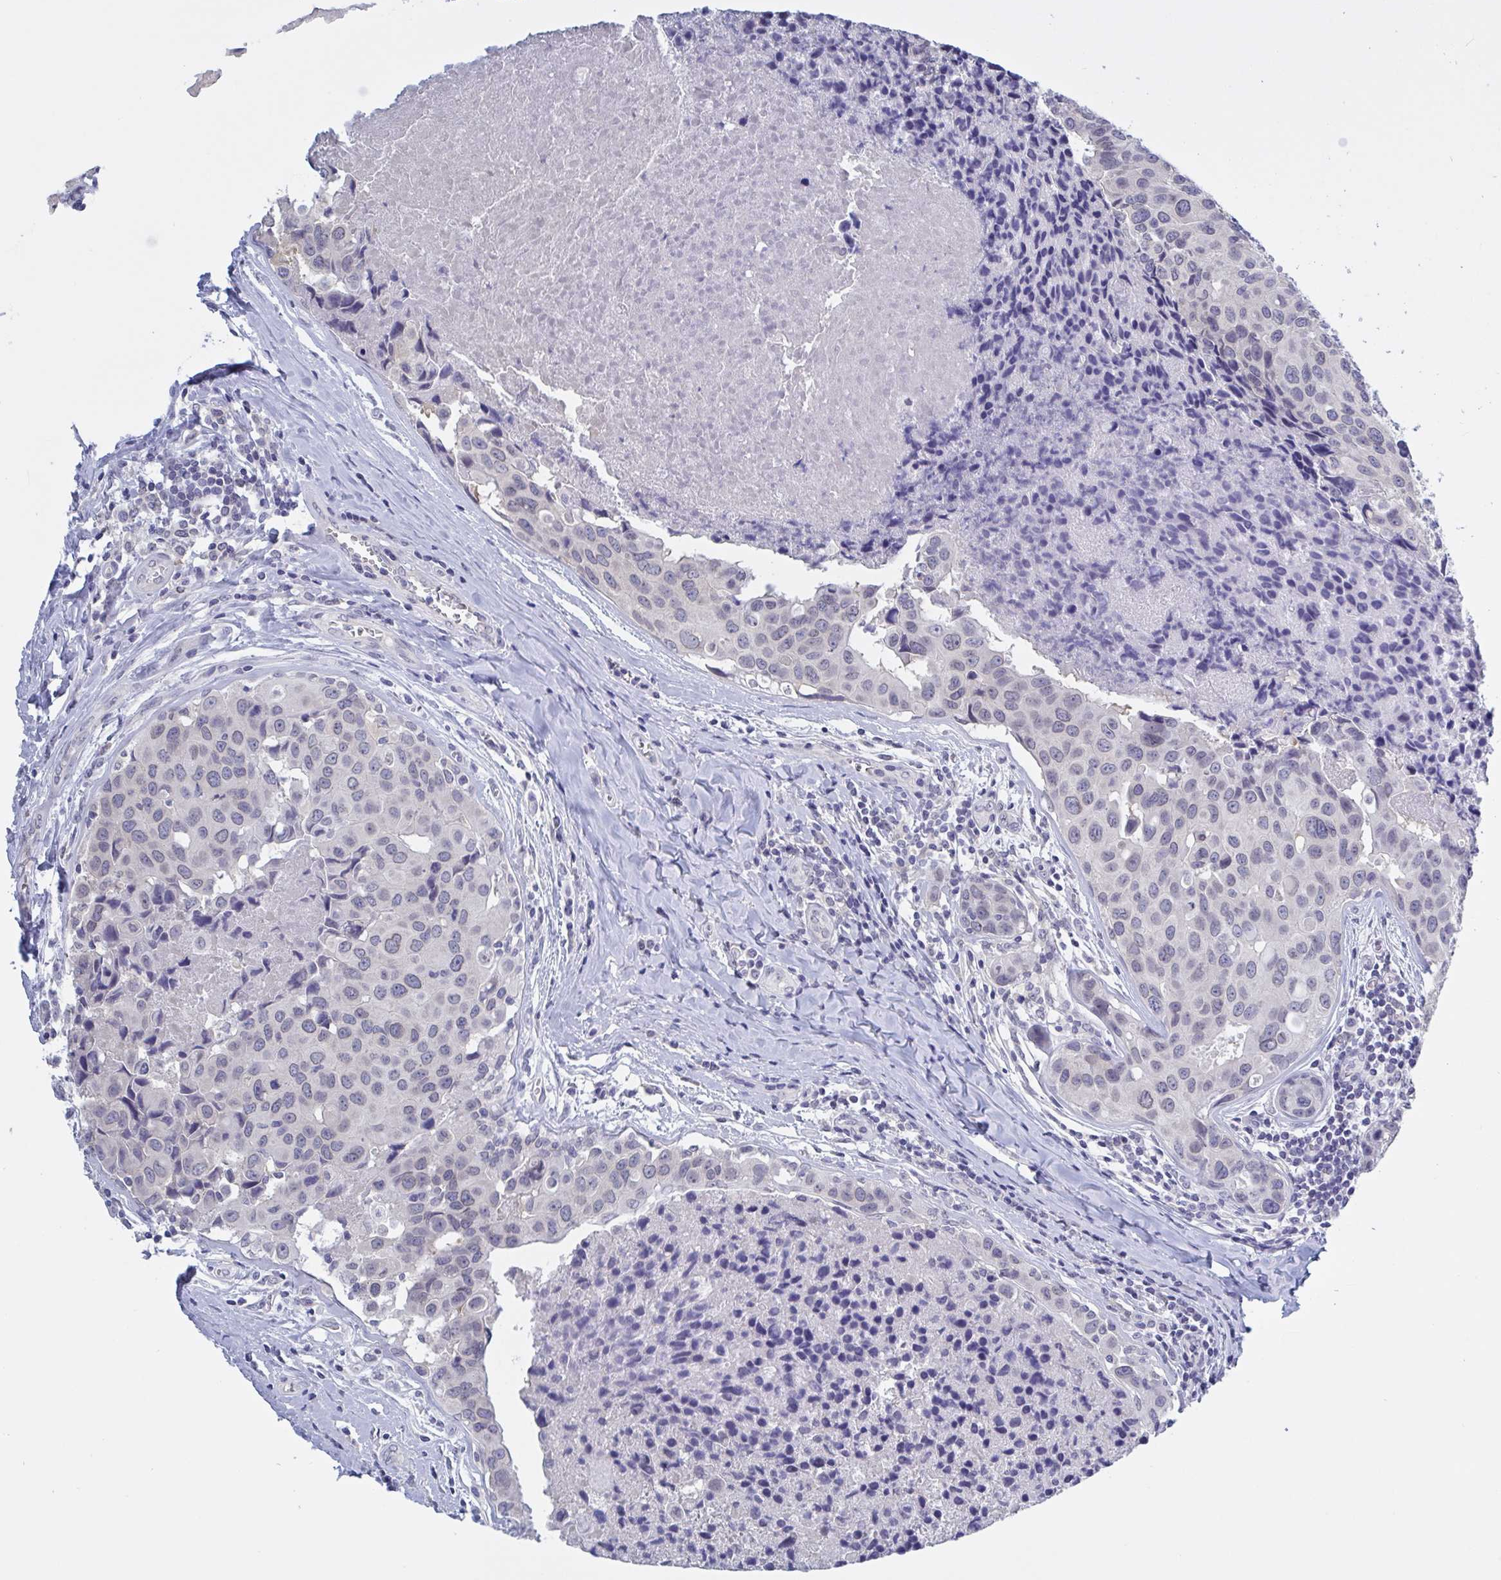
{"staining": {"intensity": "negative", "quantity": "none", "location": "none"}, "tissue": "breast cancer", "cell_type": "Tumor cells", "image_type": "cancer", "snomed": [{"axis": "morphology", "description": "Duct carcinoma"}, {"axis": "topography", "description": "Breast"}], "caption": "IHC micrograph of neoplastic tissue: human breast invasive ductal carcinoma stained with DAB (3,3'-diaminobenzidine) displays no significant protein expression in tumor cells.", "gene": "SERPINB13", "patient": {"sex": "female", "age": 24}}